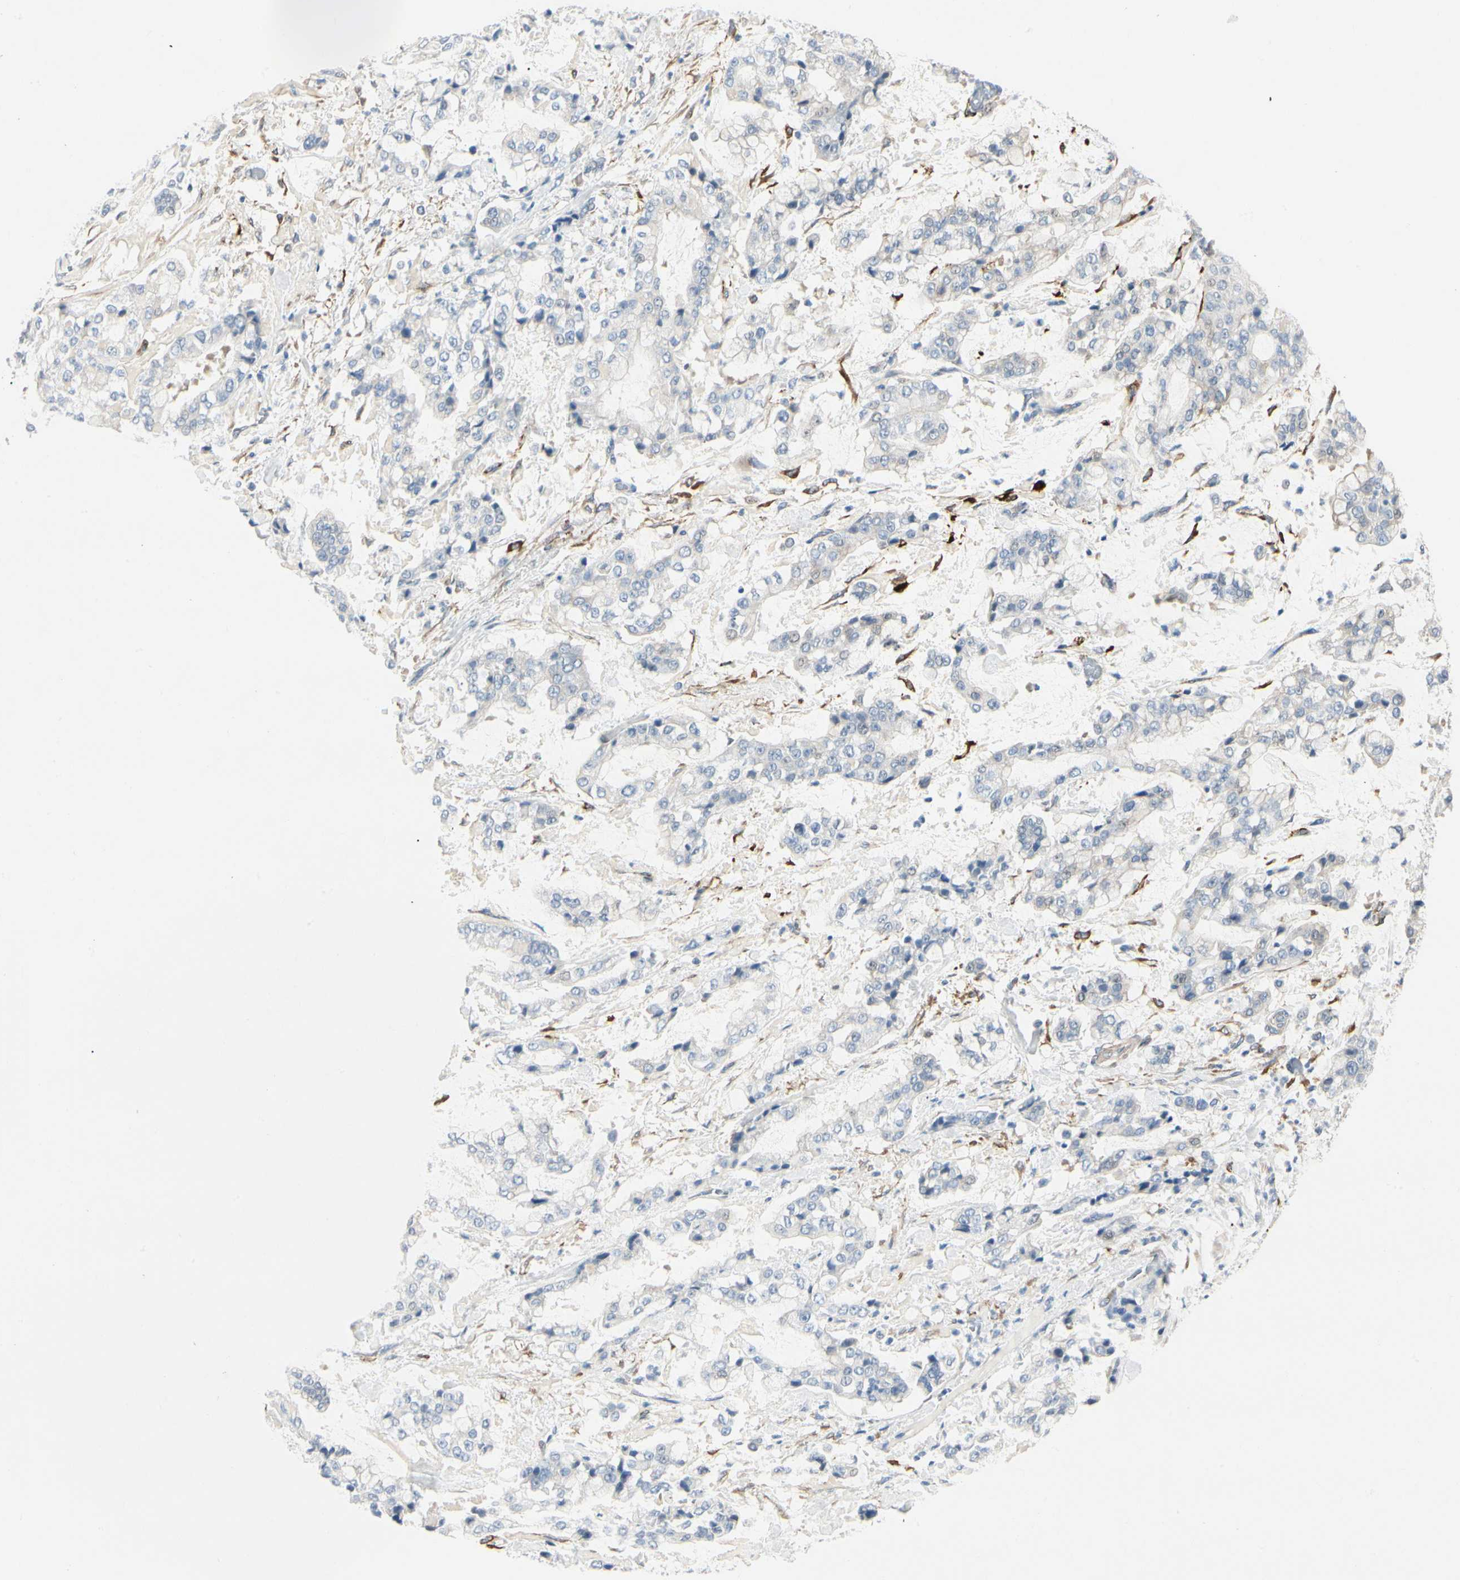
{"staining": {"intensity": "negative", "quantity": "none", "location": "none"}, "tissue": "stomach cancer", "cell_type": "Tumor cells", "image_type": "cancer", "snomed": [{"axis": "morphology", "description": "Normal tissue, NOS"}, {"axis": "morphology", "description": "Adenocarcinoma, NOS"}, {"axis": "topography", "description": "Stomach, upper"}, {"axis": "topography", "description": "Stomach"}], "caption": "Tumor cells are negative for brown protein staining in stomach adenocarcinoma.", "gene": "AMPH", "patient": {"sex": "male", "age": 76}}